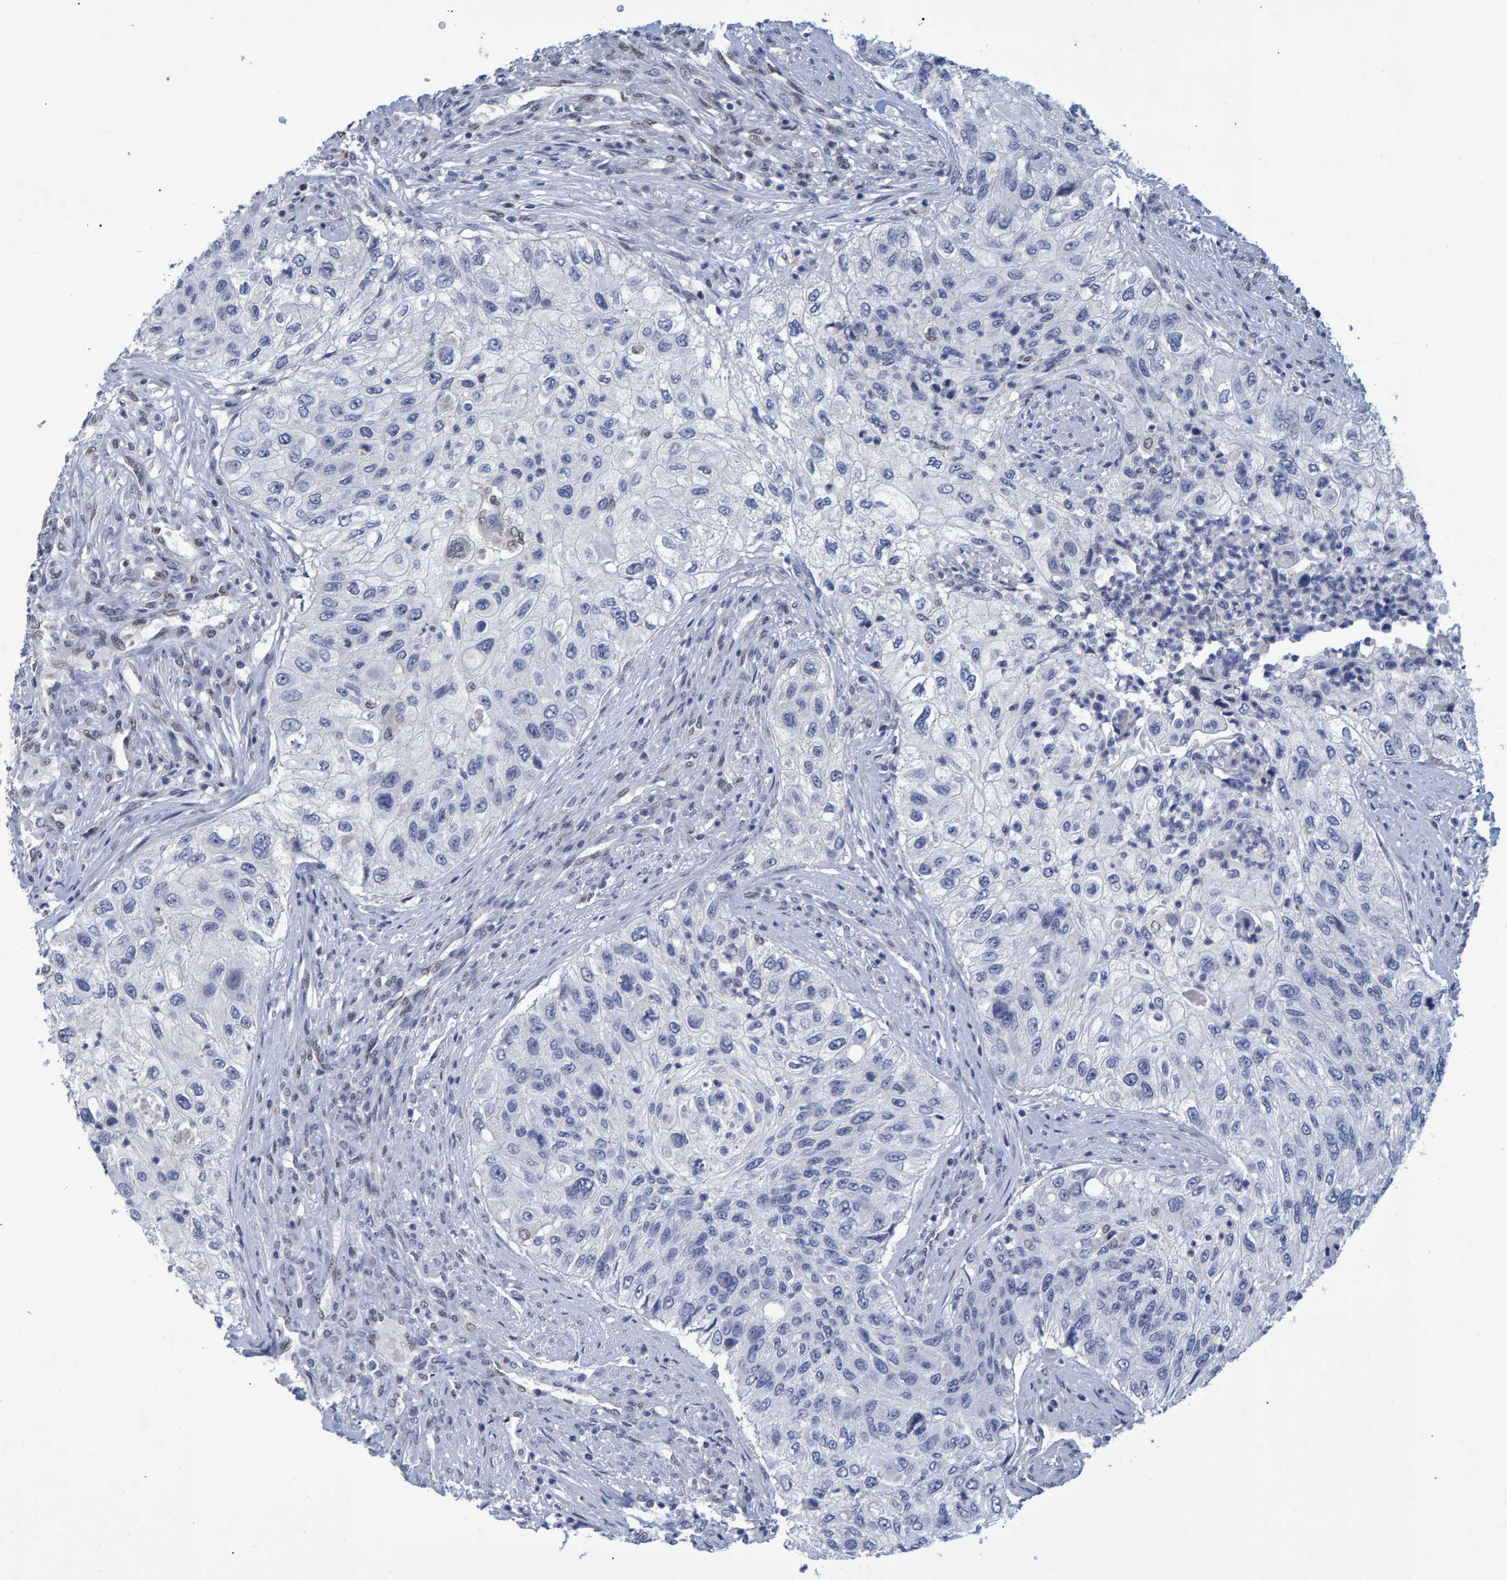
{"staining": {"intensity": "negative", "quantity": "none", "location": "none"}, "tissue": "urothelial cancer", "cell_type": "Tumor cells", "image_type": "cancer", "snomed": [{"axis": "morphology", "description": "Urothelial carcinoma, High grade"}, {"axis": "topography", "description": "Urinary bladder"}], "caption": "Tumor cells are negative for brown protein staining in urothelial cancer.", "gene": "QKI", "patient": {"sex": "female", "age": 60}}